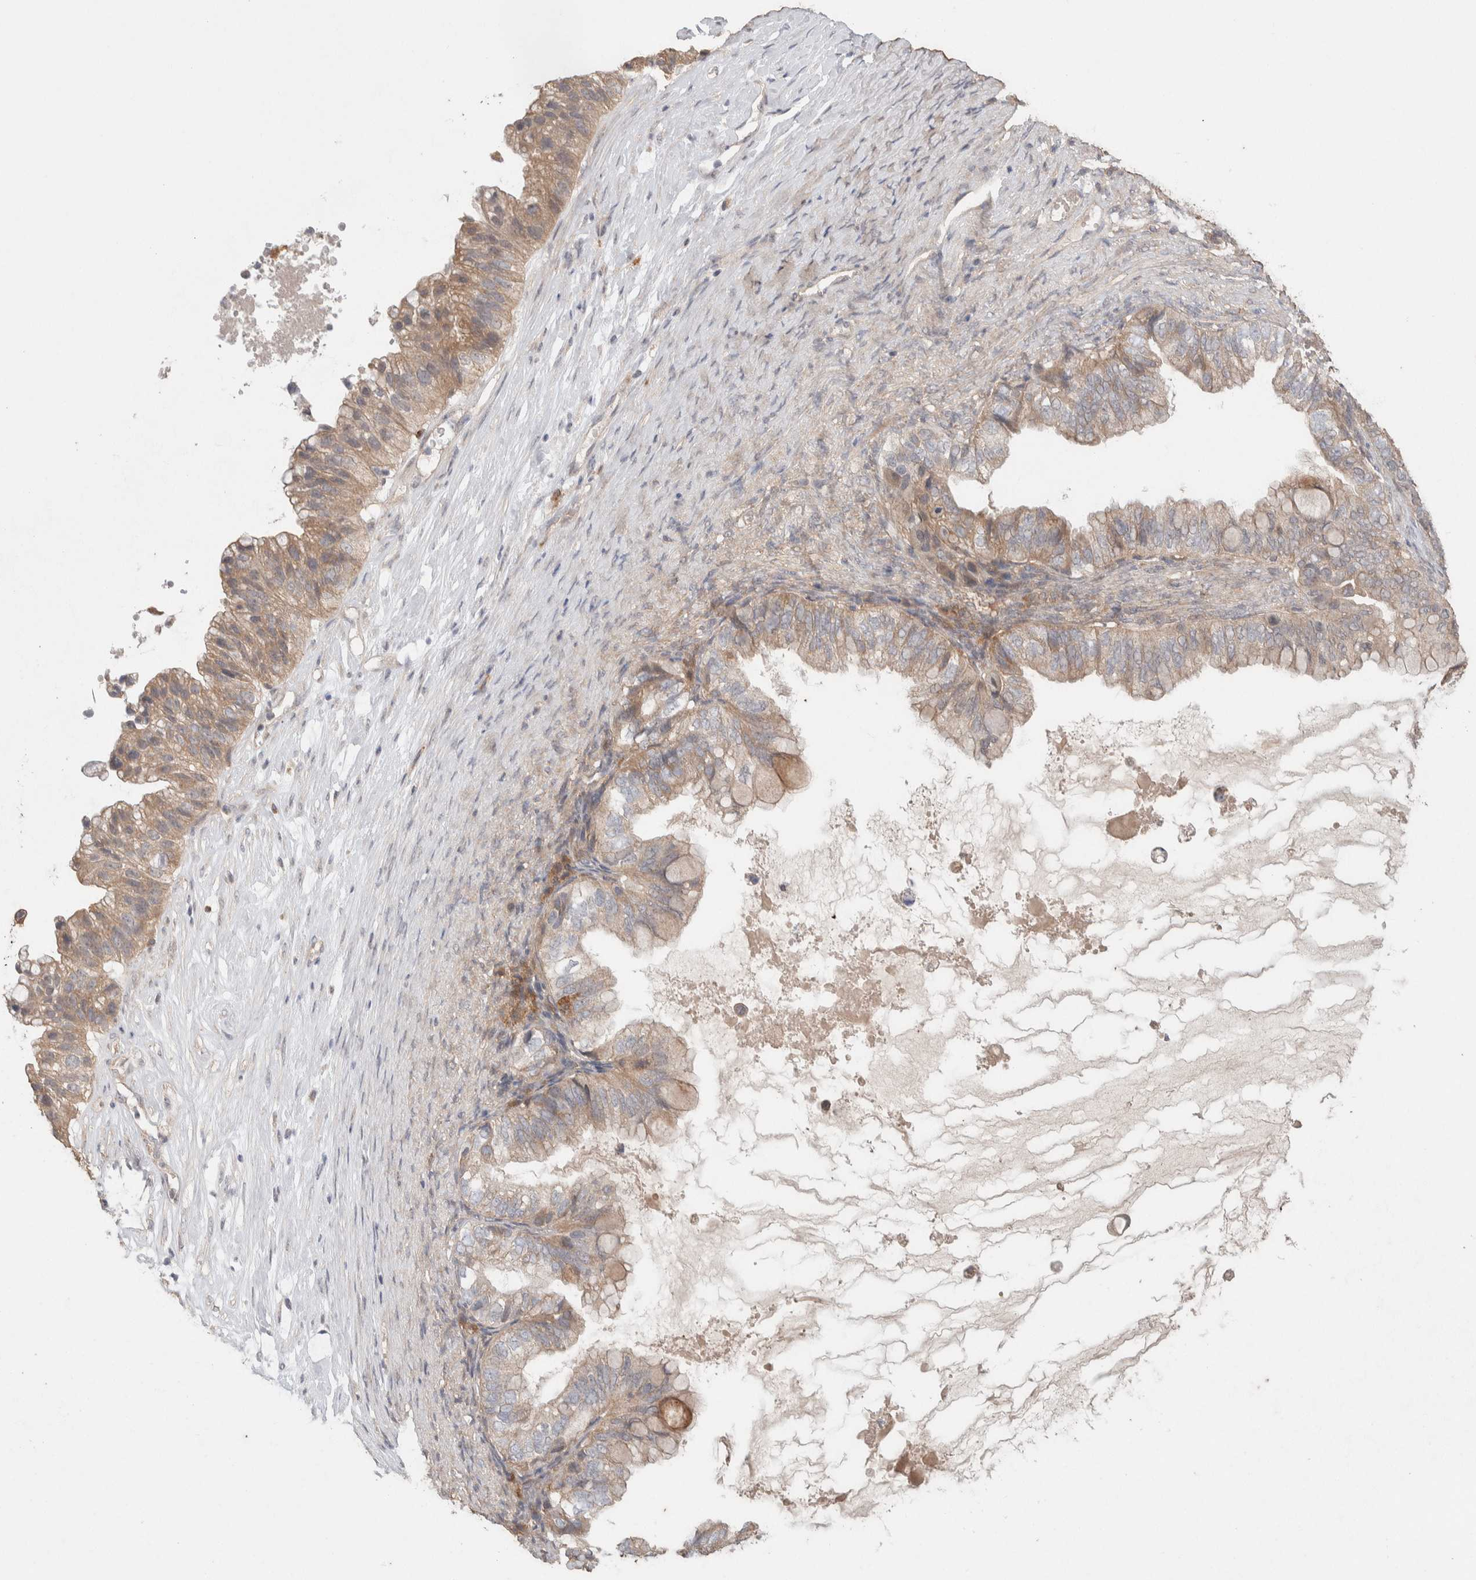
{"staining": {"intensity": "weak", "quantity": ">75%", "location": "cytoplasmic/membranous"}, "tissue": "ovarian cancer", "cell_type": "Tumor cells", "image_type": "cancer", "snomed": [{"axis": "morphology", "description": "Cystadenocarcinoma, mucinous, NOS"}, {"axis": "topography", "description": "Ovary"}], "caption": "High-power microscopy captured an immunohistochemistry (IHC) photomicrograph of ovarian mucinous cystadenocarcinoma, revealing weak cytoplasmic/membranous staining in approximately >75% of tumor cells.", "gene": "KCNJ5", "patient": {"sex": "female", "age": 80}}